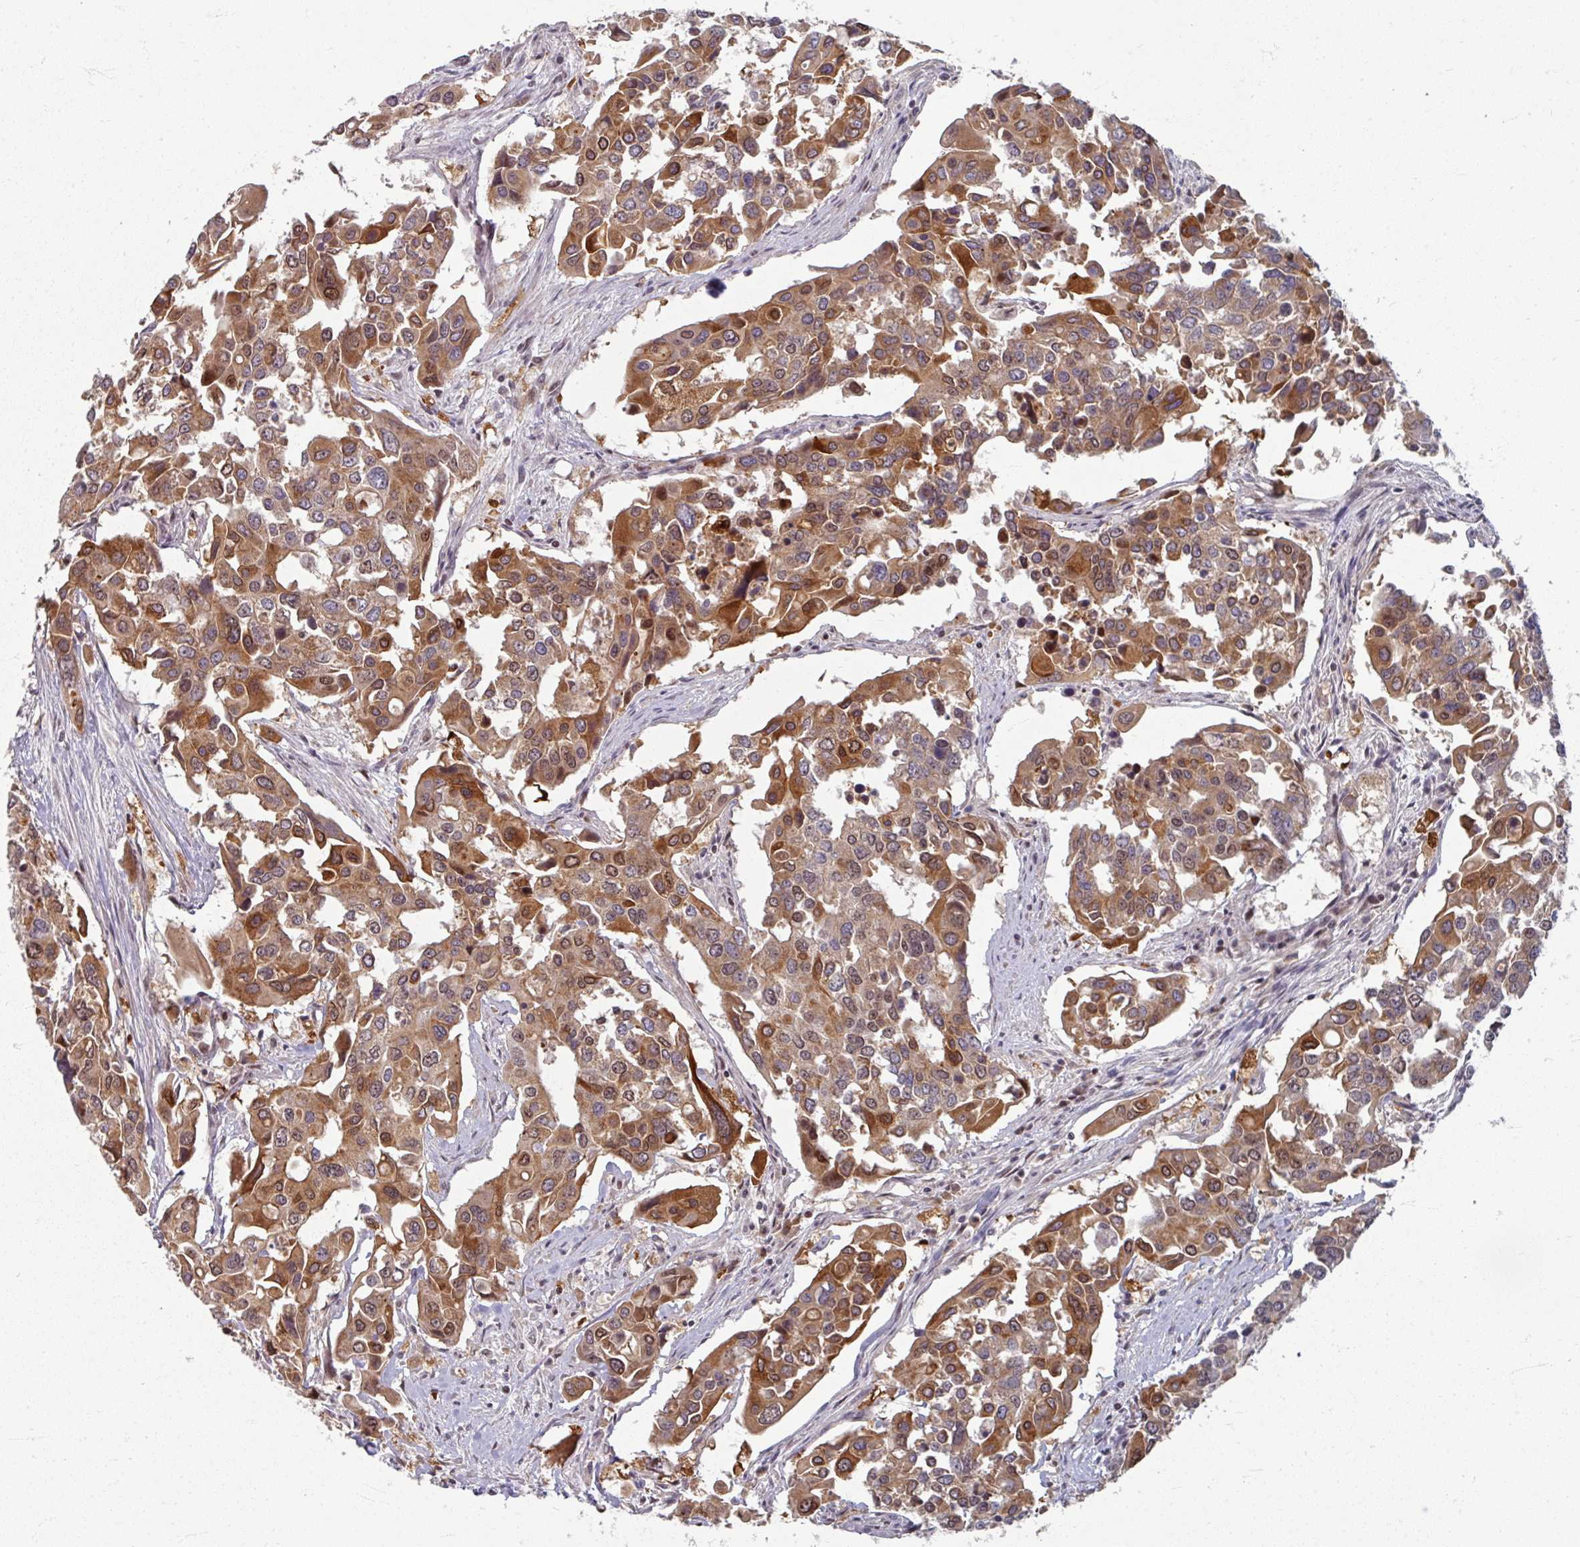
{"staining": {"intensity": "moderate", "quantity": ">75%", "location": "cytoplasmic/membranous"}, "tissue": "colorectal cancer", "cell_type": "Tumor cells", "image_type": "cancer", "snomed": [{"axis": "morphology", "description": "Adenocarcinoma, NOS"}, {"axis": "topography", "description": "Colon"}], "caption": "This histopathology image demonstrates colorectal adenocarcinoma stained with immunohistochemistry (IHC) to label a protein in brown. The cytoplasmic/membranous of tumor cells show moderate positivity for the protein. Nuclei are counter-stained blue.", "gene": "KLC3", "patient": {"sex": "male", "age": 77}}